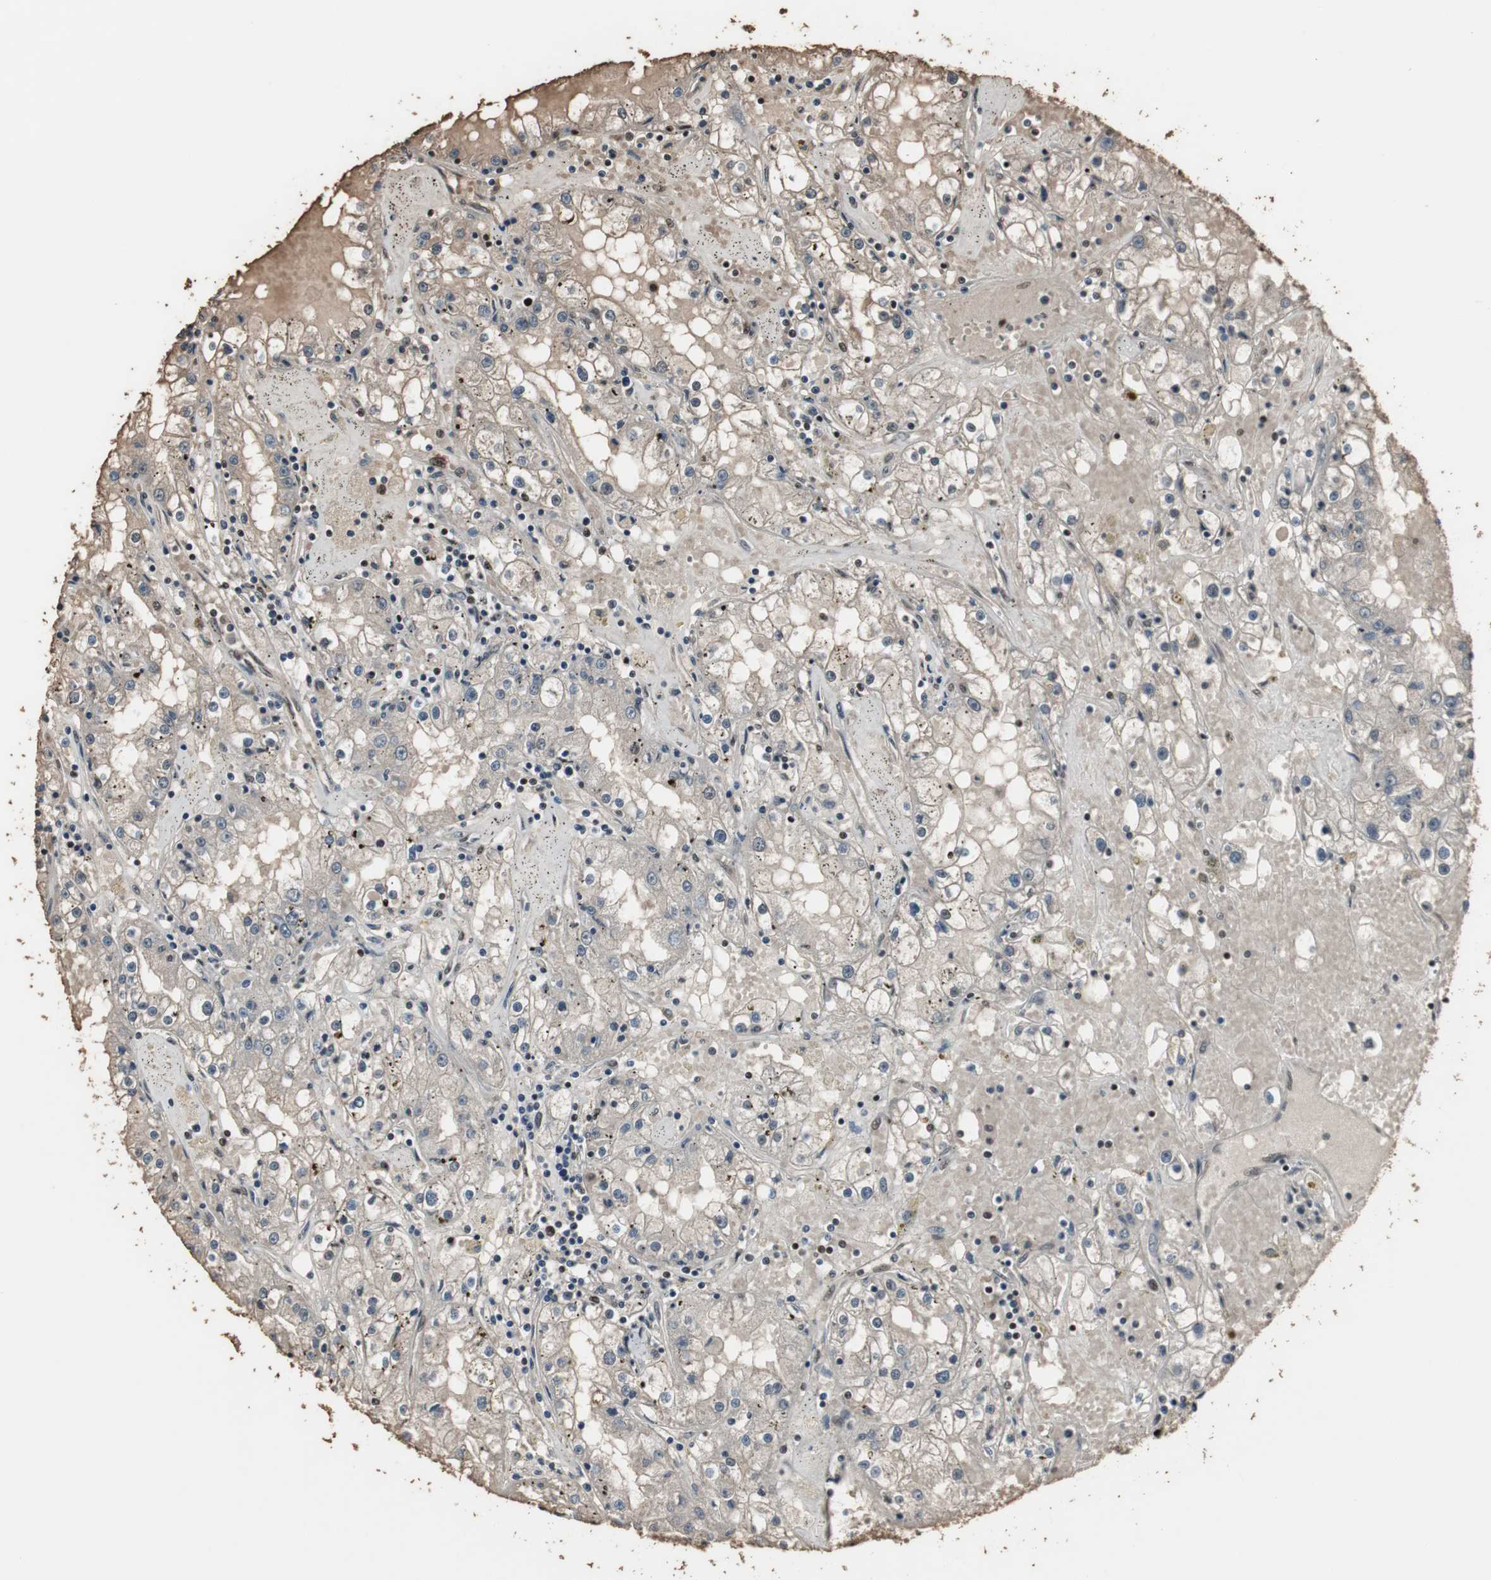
{"staining": {"intensity": "weak", "quantity": ">75%", "location": "cytoplasmic/membranous"}, "tissue": "renal cancer", "cell_type": "Tumor cells", "image_type": "cancer", "snomed": [{"axis": "morphology", "description": "Adenocarcinoma, NOS"}, {"axis": "topography", "description": "Kidney"}], "caption": "Immunohistochemistry (DAB (3,3'-diaminobenzidine)) staining of adenocarcinoma (renal) exhibits weak cytoplasmic/membranous protein expression in about >75% of tumor cells.", "gene": "TAF5", "patient": {"sex": "male", "age": 56}}